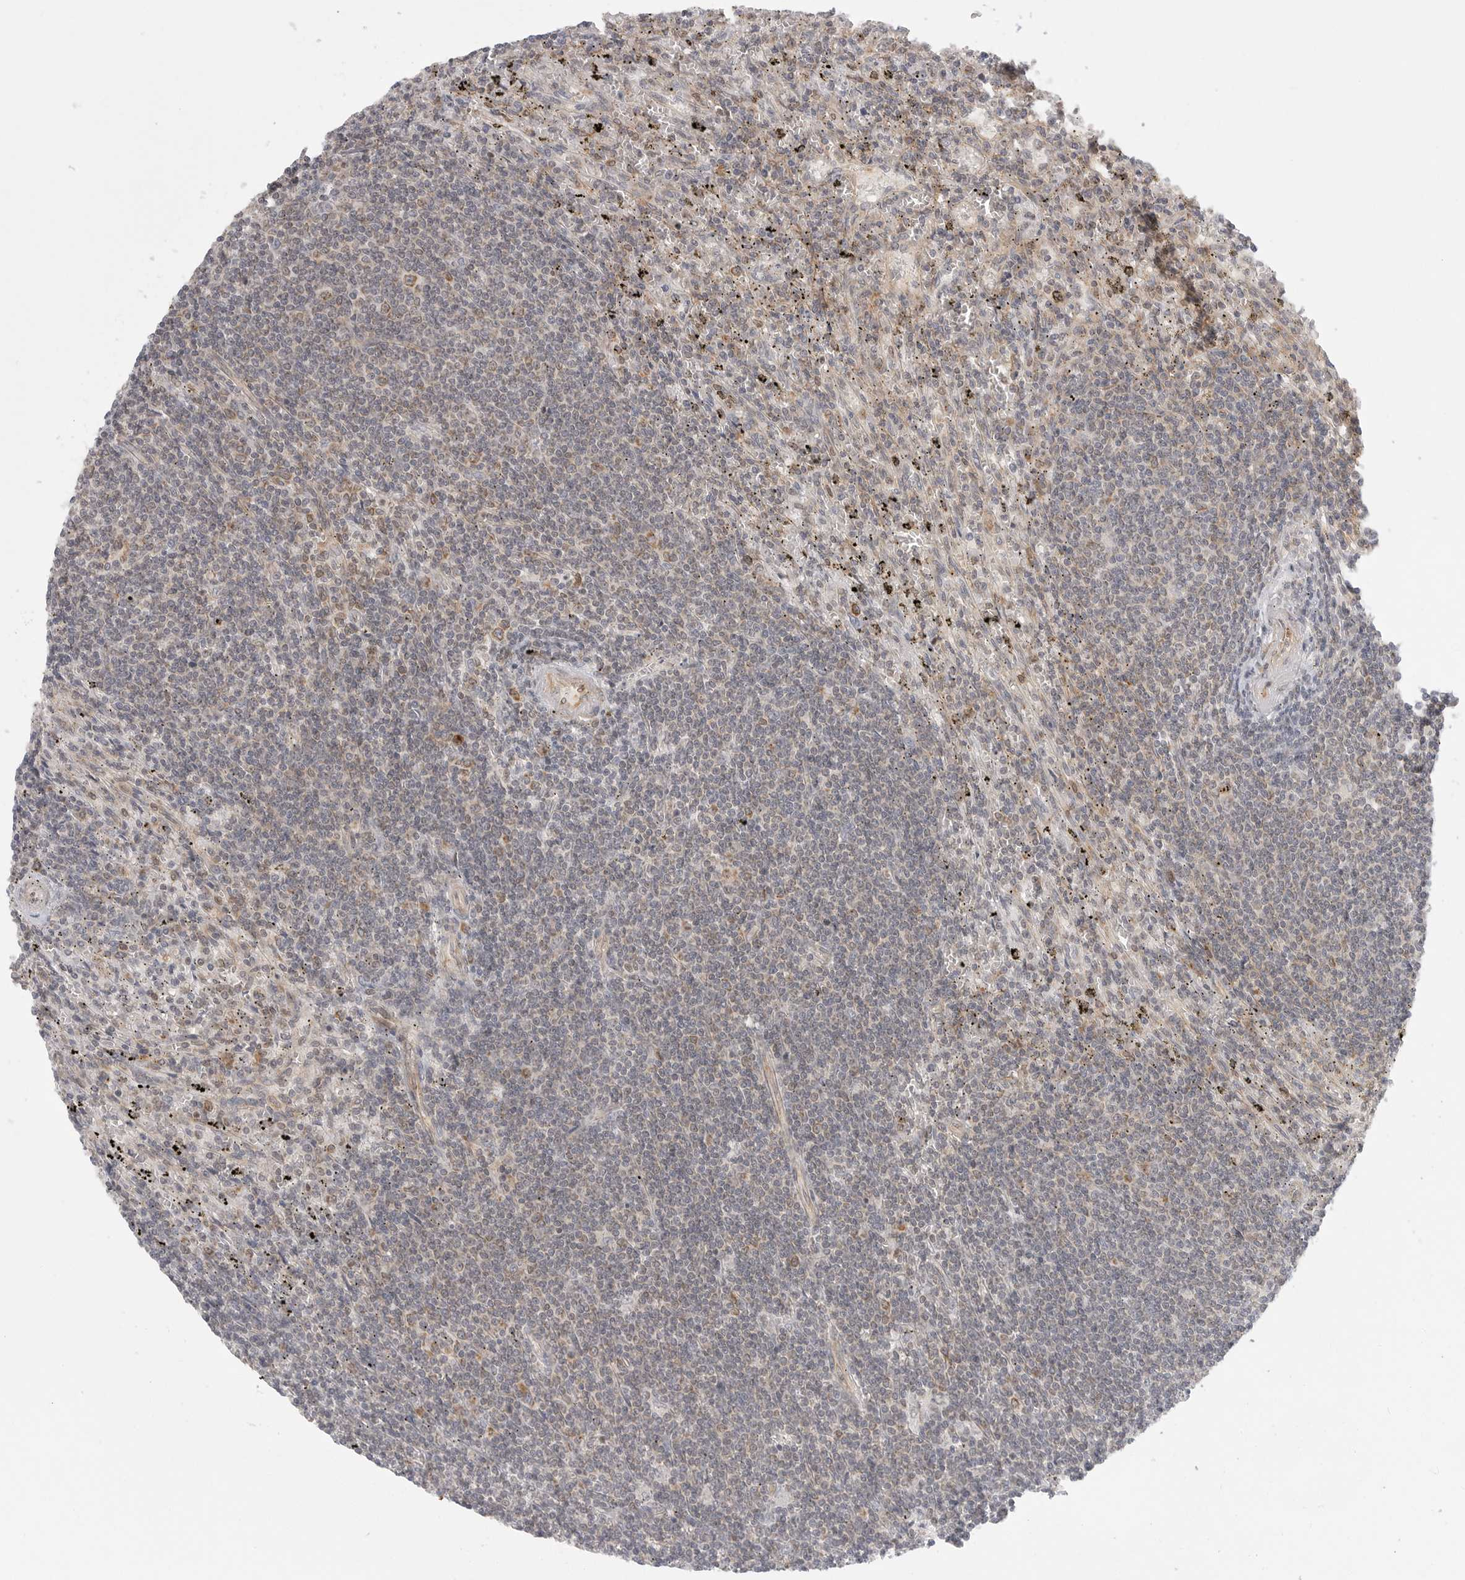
{"staining": {"intensity": "negative", "quantity": "none", "location": "none"}, "tissue": "lymphoma", "cell_type": "Tumor cells", "image_type": "cancer", "snomed": [{"axis": "morphology", "description": "Malignant lymphoma, non-Hodgkin's type, Low grade"}, {"axis": "topography", "description": "Spleen"}], "caption": "This is a image of immunohistochemistry (IHC) staining of lymphoma, which shows no expression in tumor cells.", "gene": "CERS2", "patient": {"sex": "male", "age": 76}}